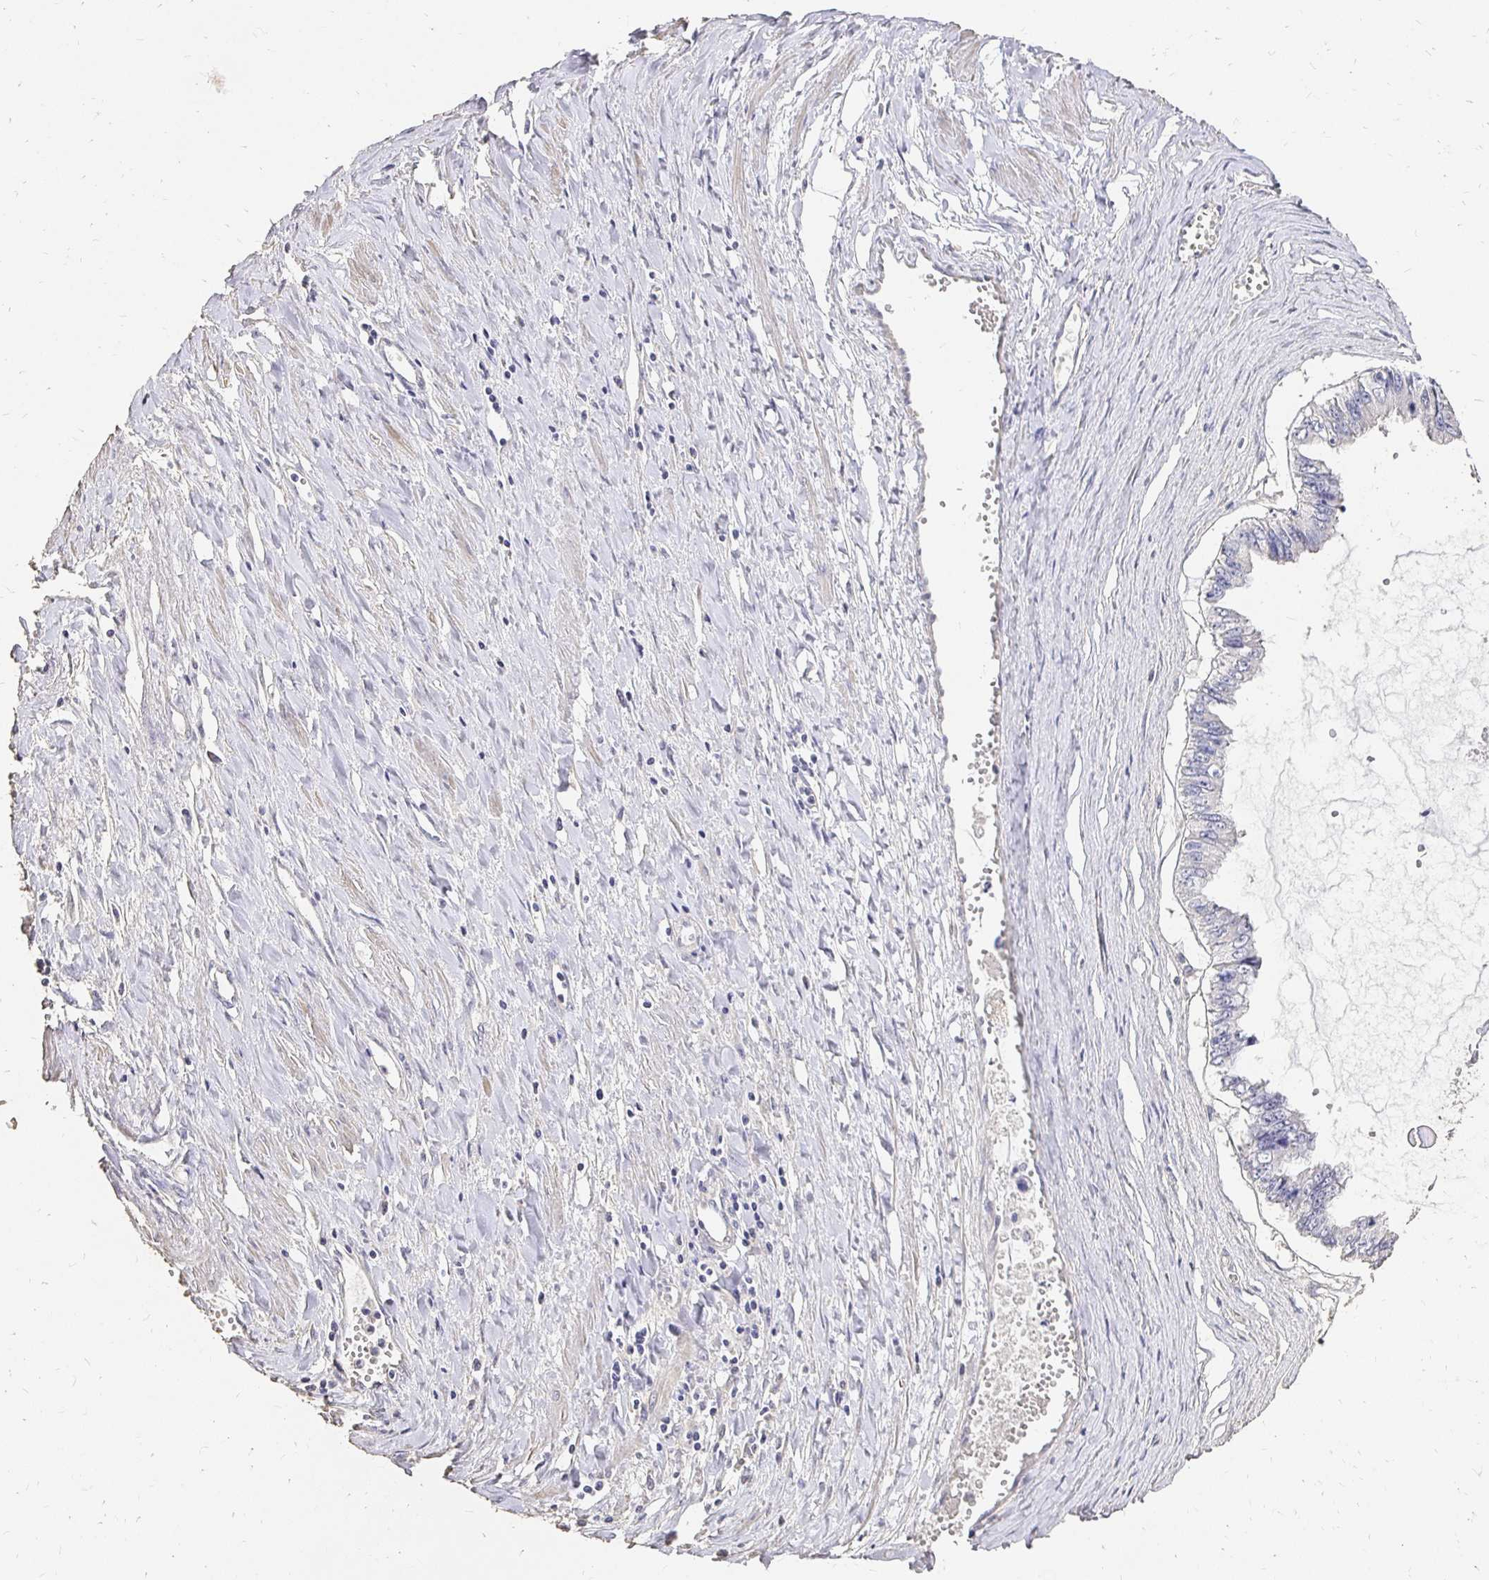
{"staining": {"intensity": "negative", "quantity": "none", "location": "none"}, "tissue": "ovarian cancer", "cell_type": "Tumor cells", "image_type": "cancer", "snomed": [{"axis": "morphology", "description": "Cystadenocarcinoma, mucinous, NOS"}, {"axis": "topography", "description": "Ovary"}], "caption": "IHC histopathology image of neoplastic tissue: mucinous cystadenocarcinoma (ovarian) stained with DAB displays no significant protein expression in tumor cells.", "gene": "UGT1A6", "patient": {"sex": "female", "age": 72}}